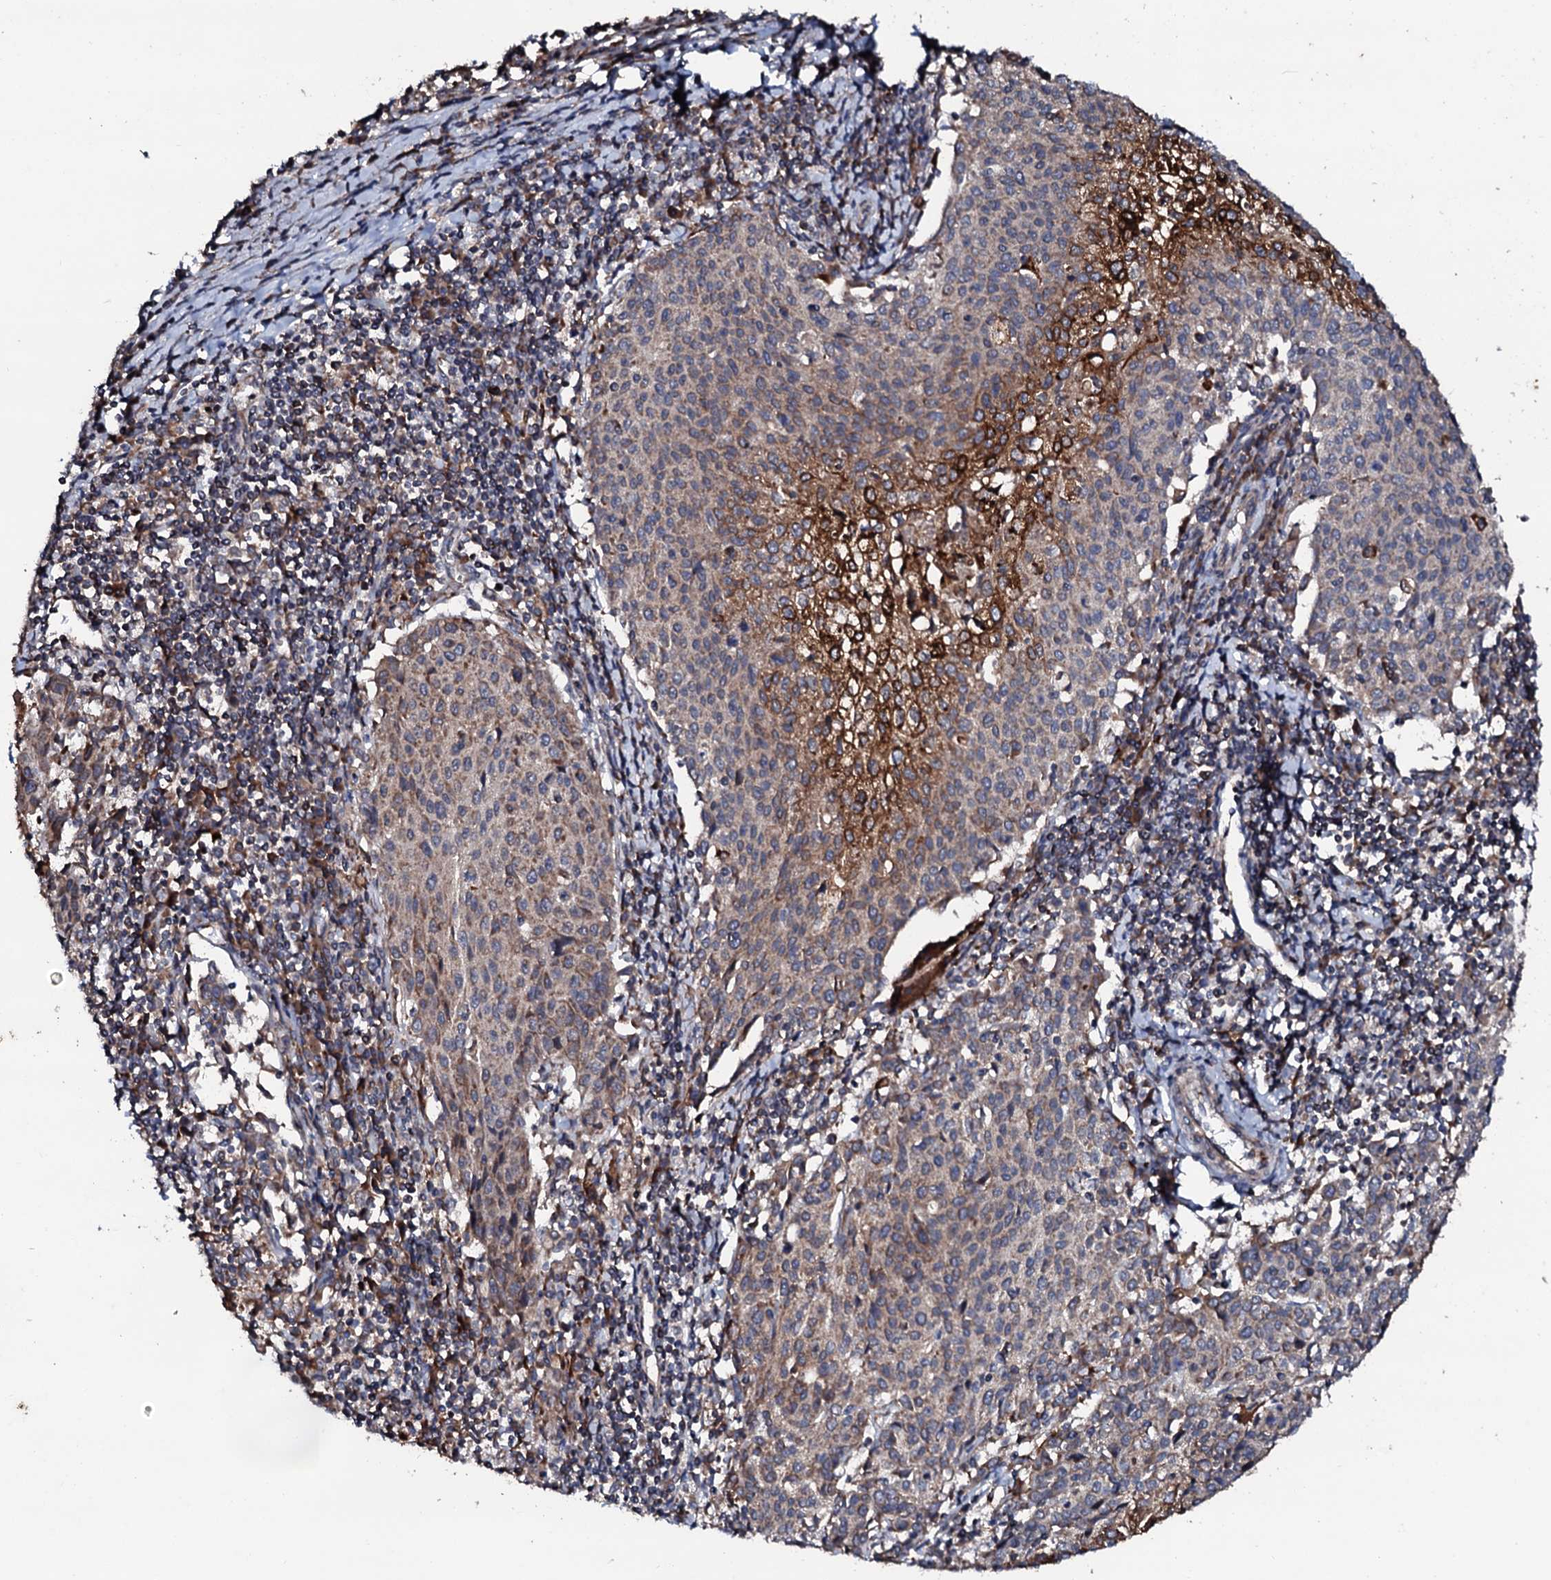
{"staining": {"intensity": "moderate", "quantity": "25%-75%", "location": "cytoplasmic/membranous"}, "tissue": "cervical cancer", "cell_type": "Tumor cells", "image_type": "cancer", "snomed": [{"axis": "morphology", "description": "Squamous cell carcinoma, NOS"}, {"axis": "topography", "description": "Cervix"}], "caption": "Cervical squamous cell carcinoma tissue shows moderate cytoplasmic/membranous staining in approximately 25%-75% of tumor cells, visualized by immunohistochemistry.", "gene": "SDHAF2", "patient": {"sex": "female", "age": 46}}